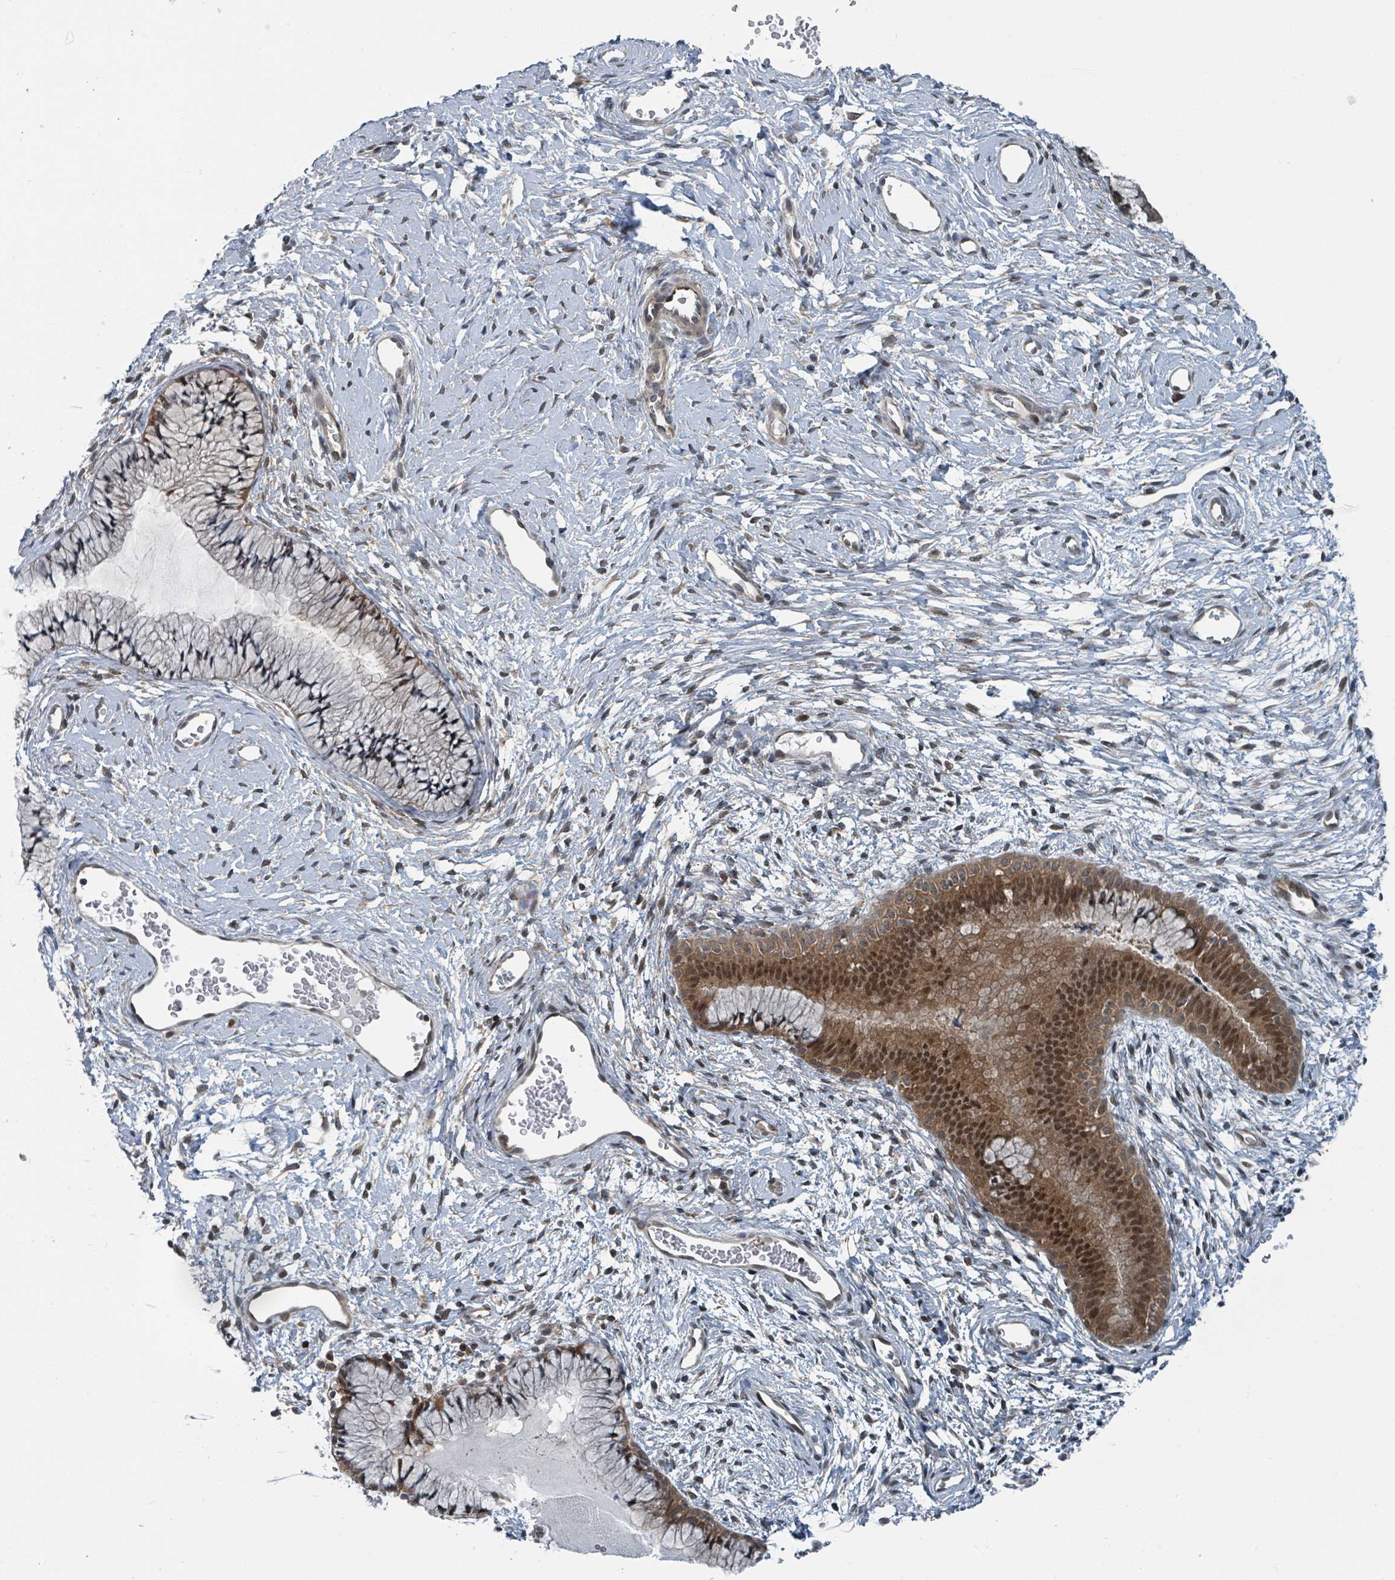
{"staining": {"intensity": "strong", "quantity": ">75%", "location": "cytoplasmic/membranous,nuclear"}, "tissue": "cervix", "cell_type": "Glandular cells", "image_type": "normal", "snomed": [{"axis": "morphology", "description": "Normal tissue, NOS"}, {"axis": "topography", "description": "Cervix"}], "caption": "An immunohistochemistry histopathology image of benign tissue is shown. Protein staining in brown labels strong cytoplasmic/membranous,nuclear positivity in cervix within glandular cells.", "gene": "GOLGA7B", "patient": {"sex": "female", "age": 42}}